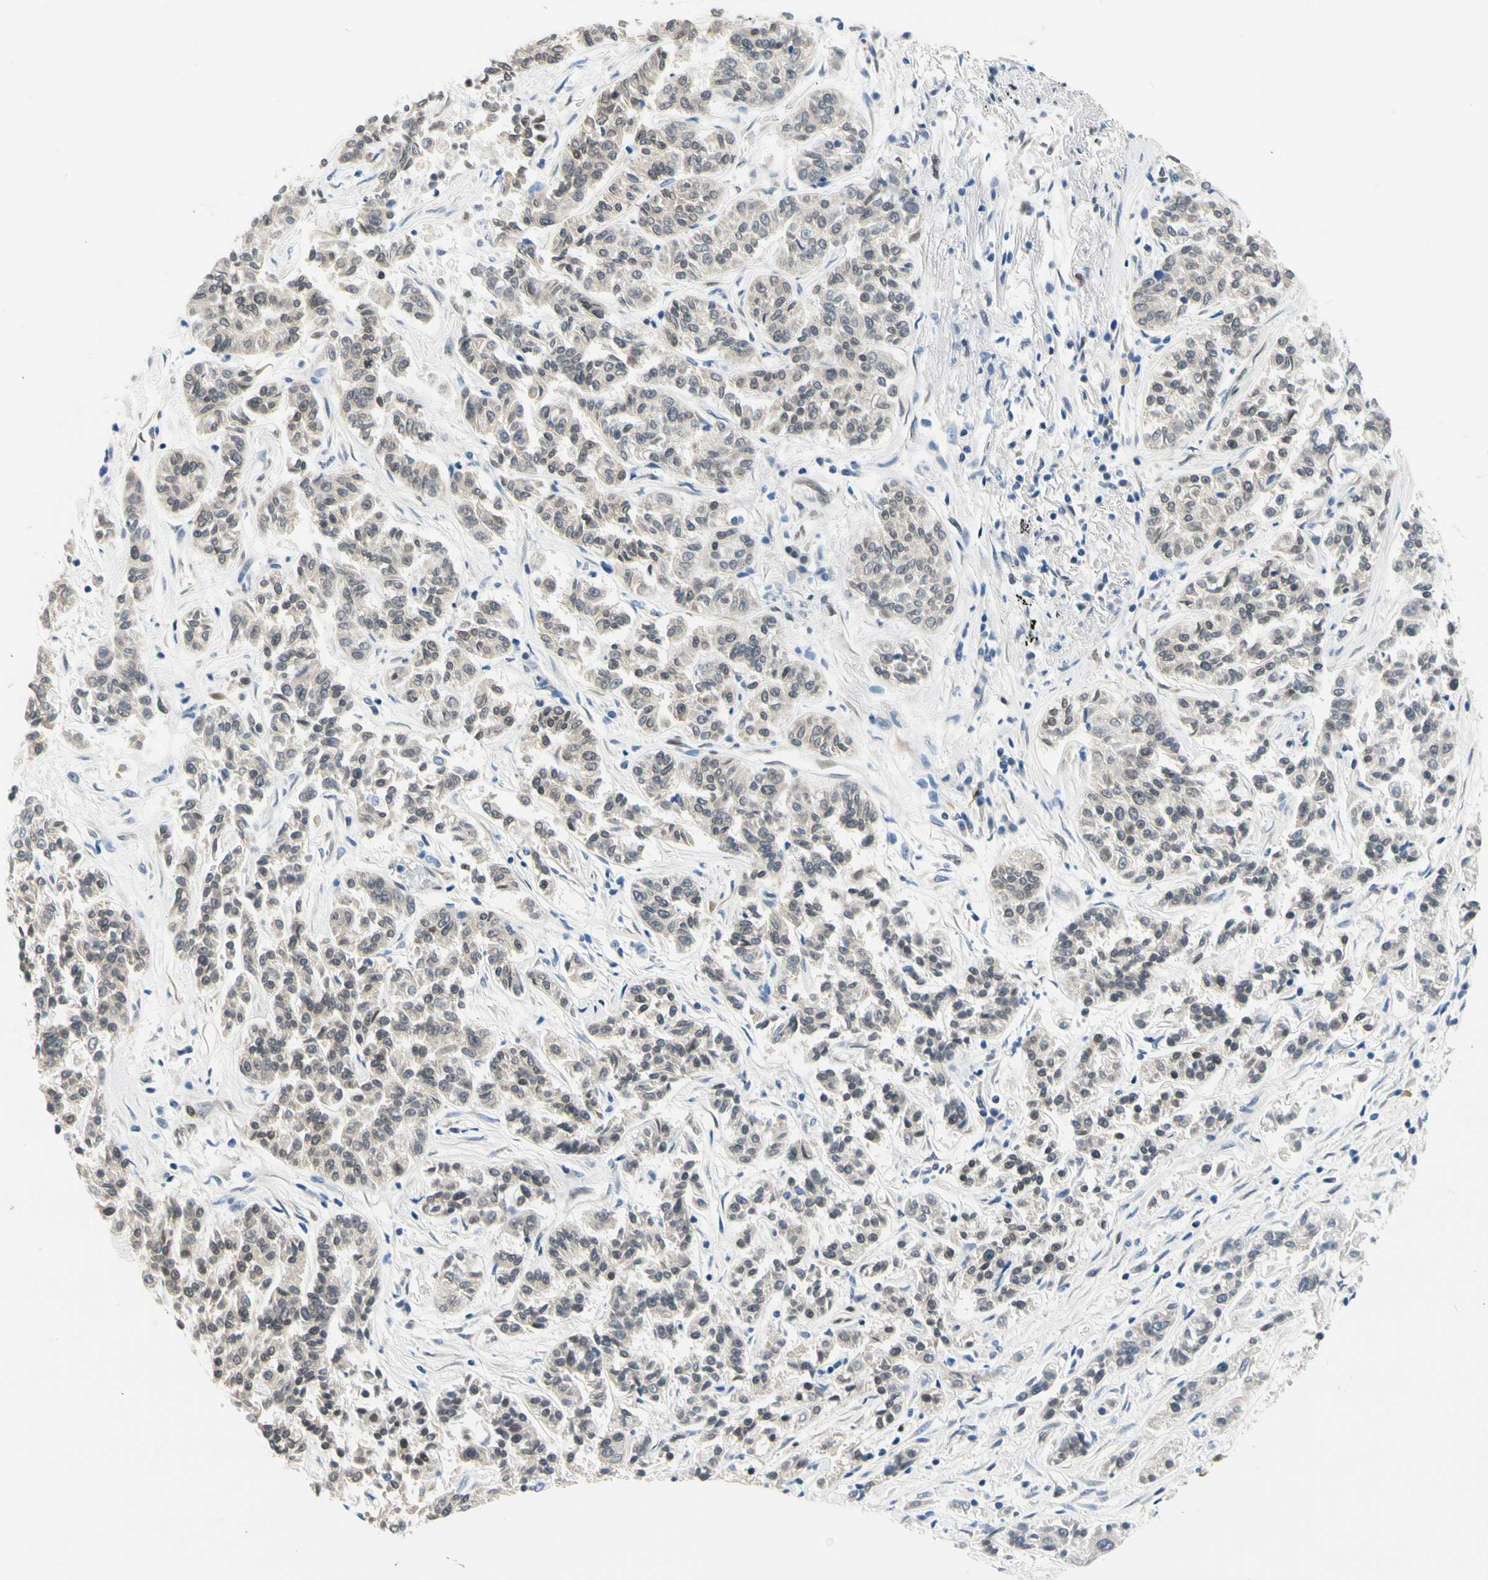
{"staining": {"intensity": "weak", "quantity": ">75%", "location": "cytoplasmic/membranous"}, "tissue": "lung cancer", "cell_type": "Tumor cells", "image_type": "cancer", "snomed": [{"axis": "morphology", "description": "Adenocarcinoma, NOS"}, {"axis": "topography", "description": "Lung"}], "caption": "Immunohistochemistry (IHC) image of lung cancer (adenocarcinoma) stained for a protein (brown), which demonstrates low levels of weak cytoplasmic/membranous staining in about >75% of tumor cells.", "gene": "NFIA", "patient": {"sex": "male", "age": 84}}